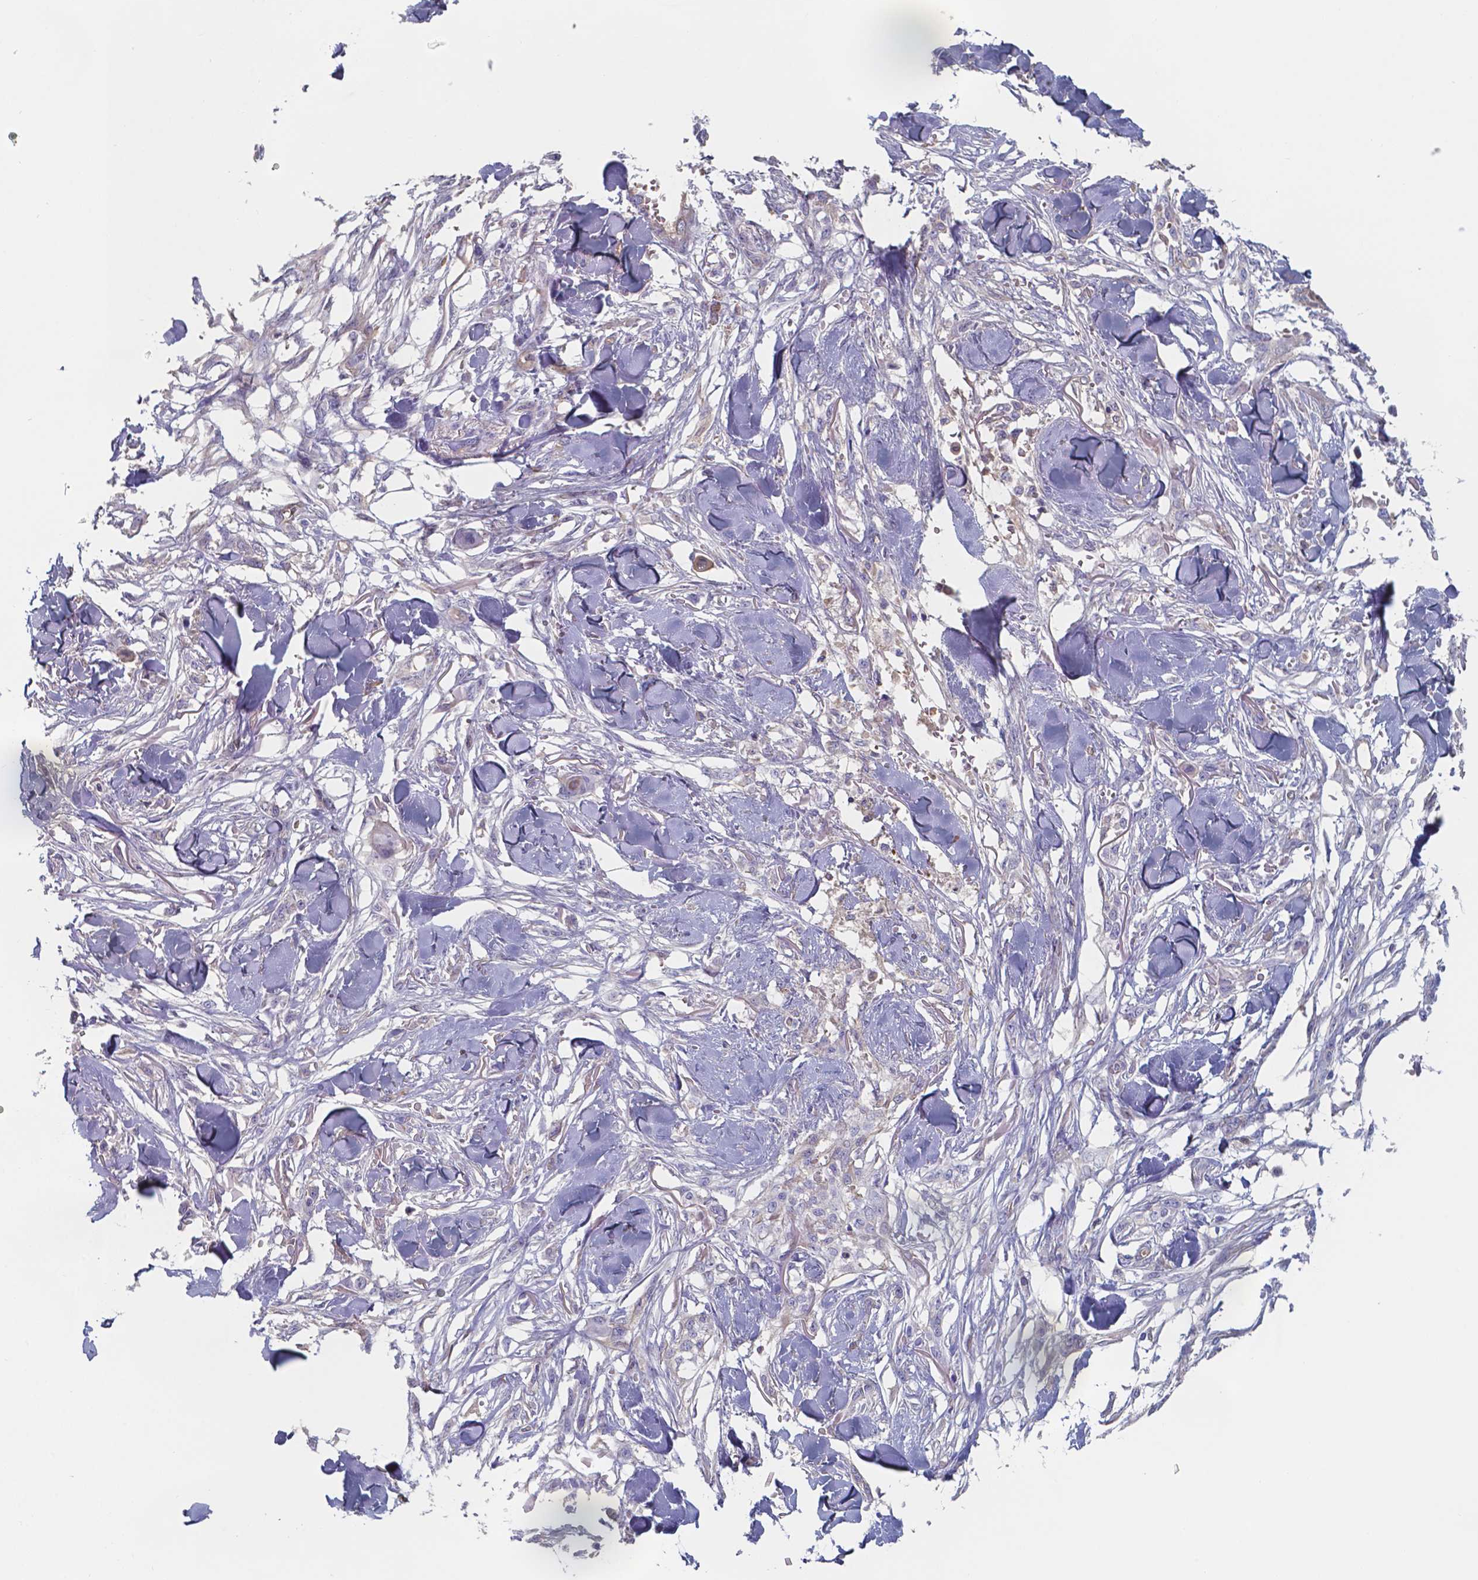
{"staining": {"intensity": "negative", "quantity": "none", "location": "none"}, "tissue": "skin cancer", "cell_type": "Tumor cells", "image_type": "cancer", "snomed": [{"axis": "morphology", "description": "Squamous cell carcinoma, NOS"}, {"axis": "topography", "description": "Skin"}], "caption": "IHC image of human squamous cell carcinoma (skin) stained for a protein (brown), which exhibits no positivity in tumor cells. The staining was performed using DAB to visualize the protein expression in brown, while the nuclei were stained in blue with hematoxylin (Magnification: 20x).", "gene": "BTBD17", "patient": {"sex": "female", "age": 59}}